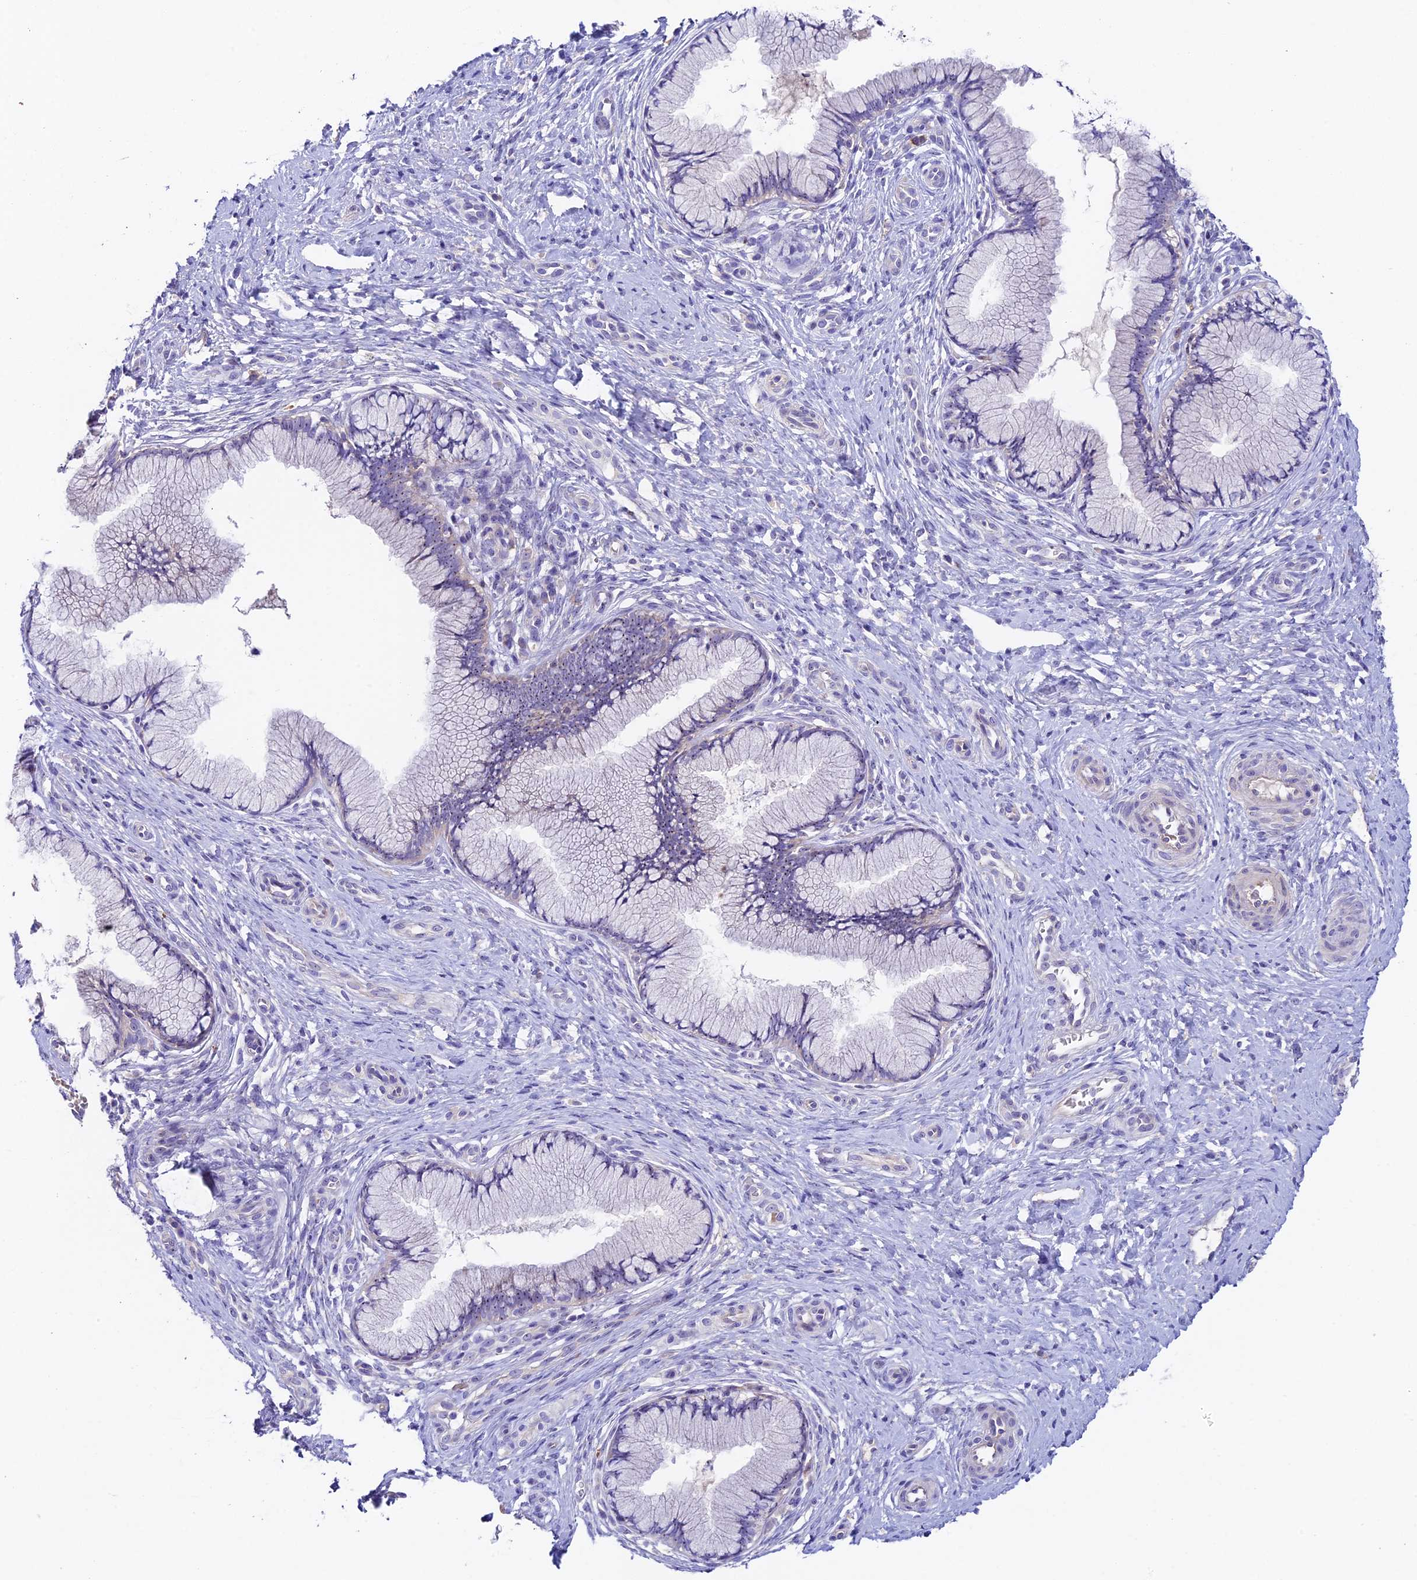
{"staining": {"intensity": "negative", "quantity": "none", "location": "none"}, "tissue": "cervix", "cell_type": "Glandular cells", "image_type": "normal", "snomed": [{"axis": "morphology", "description": "Normal tissue, NOS"}, {"axis": "topography", "description": "Cervix"}], "caption": "Immunohistochemical staining of benign cervix displays no significant staining in glandular cells. (DAB IHC visualized using brightfield microscopy, high magnification).", "gene": "DUSP29", "patient": {"sex": "female", "age": 36}}